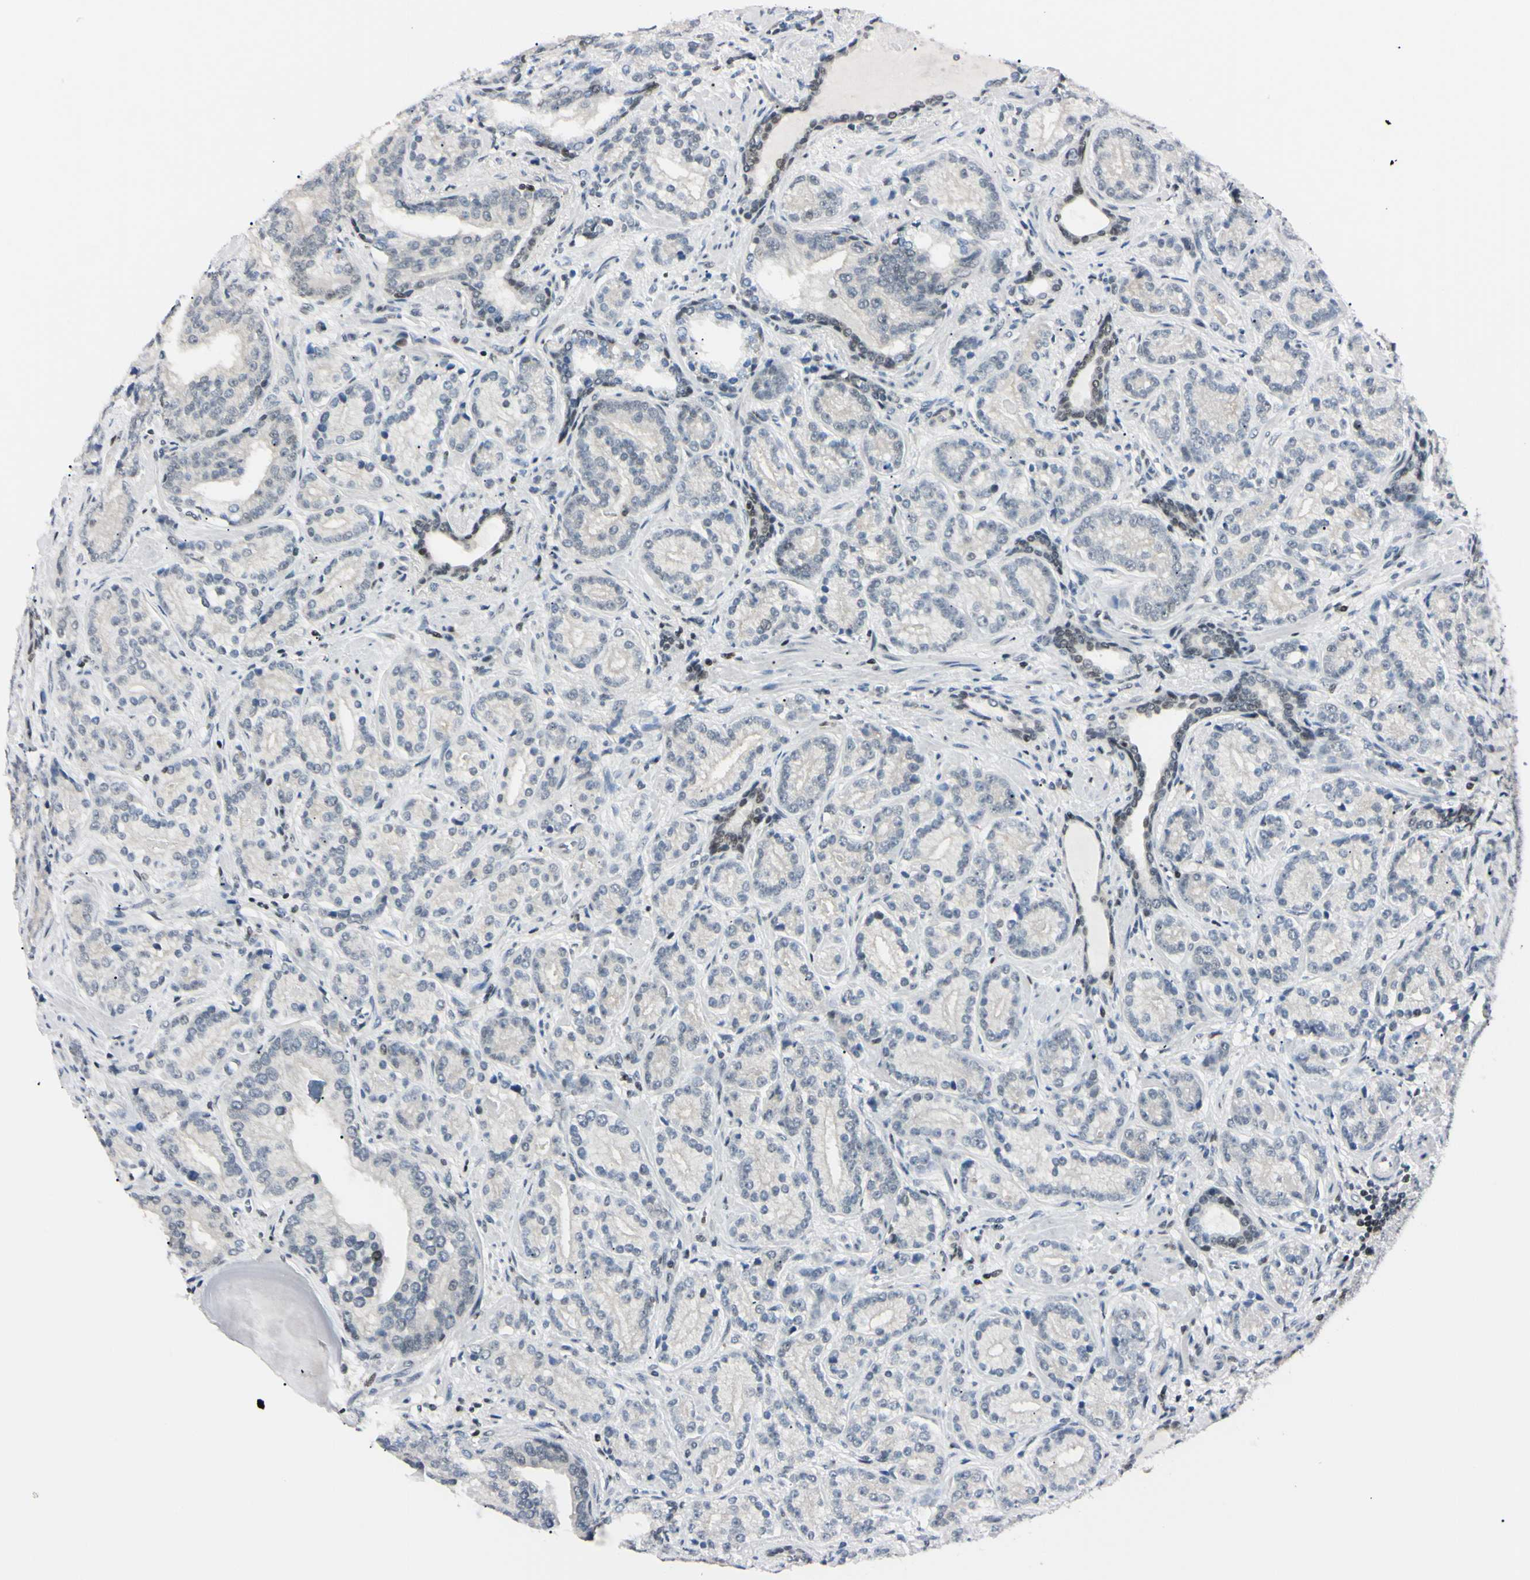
{"staining": {"intensity": "negative", "quantity": "none", "location": "none"}, "tissue": "prostate cancer", "cell_type": "Tumor cells", "image_type": "cancer", "snomed": [{"axis": "morphology", "description": "Adenocarcinoma, High grade"}, {"axis": "topography", "description": "Prostate"}], "caption": "High power microscopy image of an immunohistochemistry (IHC) image of prostate cancer, revealing no significant staining in tumor cells. (DAB (3,3'-diaminobenzidine) immunohistochemistry with hematoxylin counter stain).", "gene": "C1orf174", "patient": {"sex": "male", "age": 61}}